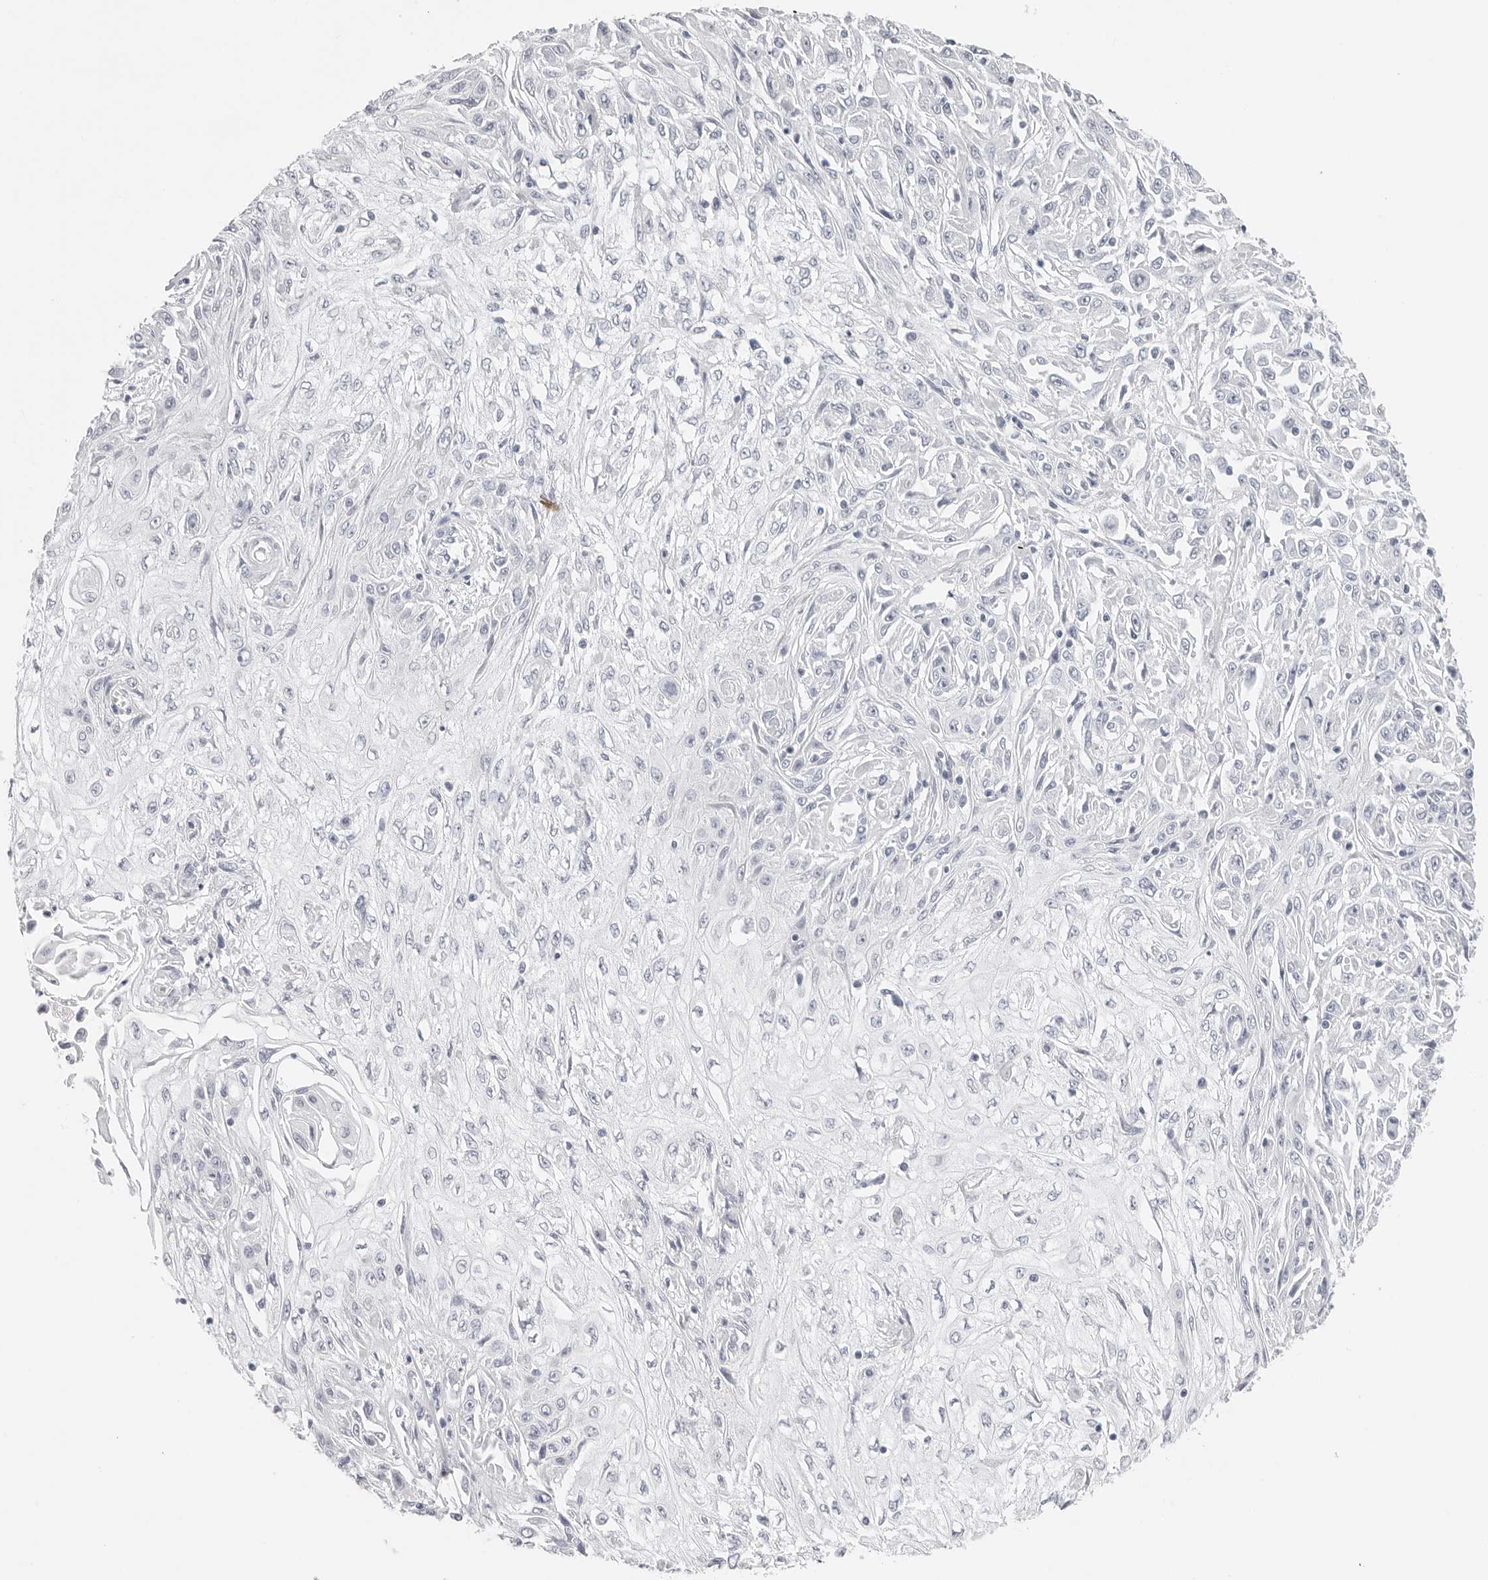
{"staining": {"intensity": "negative", "quantity": "none", "location": "none"}, "tissue": "skin cancer", "cell_type": "Tumor cells", "image_type": "cancer", "snomed": [{"axis": "morphology", "description": "Squamous cell carcinoma, NOS"}, {"axis": "morphology", "description": "Squamous cell carcinoma, metastatic, NOS"}, {"axis": "topography", "description": "Skin"}, {"axis": "topography", "description": "Lymph node"}], "caption": "DAB (3,3'-diaminobenzidine) immunohistochemical staining of skin cancer (squamous cell carcinoma) reveals no significant staining in tumor cells.", "gene": "CST5", "patient": {"sex": "male", "age": 75}}